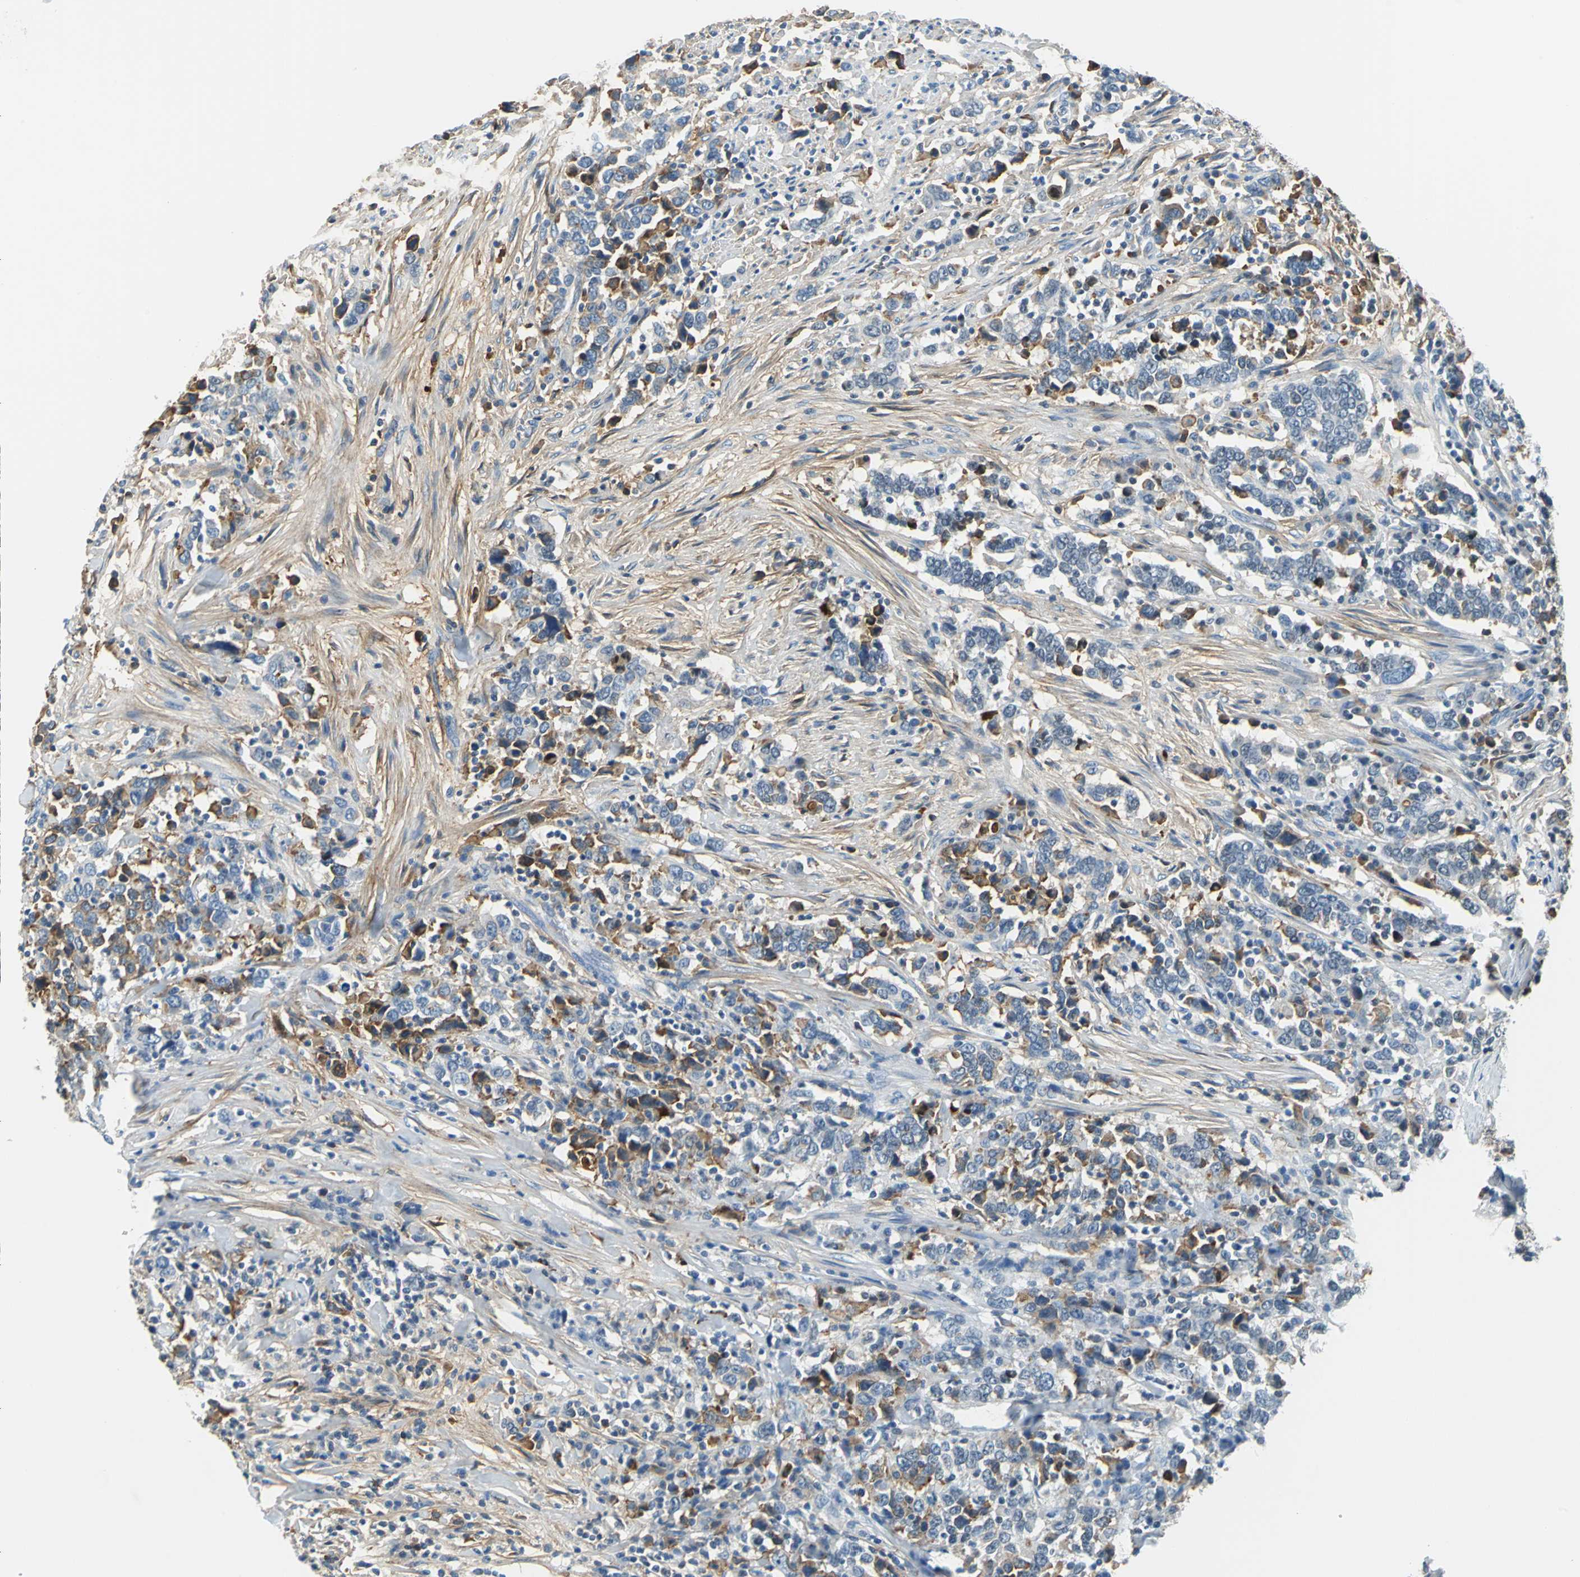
{"staining": {"intensity": "moderate", "quantity": "<25%", "location": "cytoplasmic/membranous"}, "tissue": "urothelial cancer", "cell_type": "Tumor cells", "image_type": "cancer", "snomed": [{"axis": "morphology", "description": "Urothelial carcinoma, High grade"}, {"axis": "topography", "description": "Urinary bladder"}], "caption": "Immunohistochemistry (DAB) staining of human urothelial carcinoma (high-grade) demonstrates moderate cytoplasmic/membranous protein positivity in about <25% of tumor cells.", "gene": "ALB", "patient": {"sex": "male", "age": 61}}